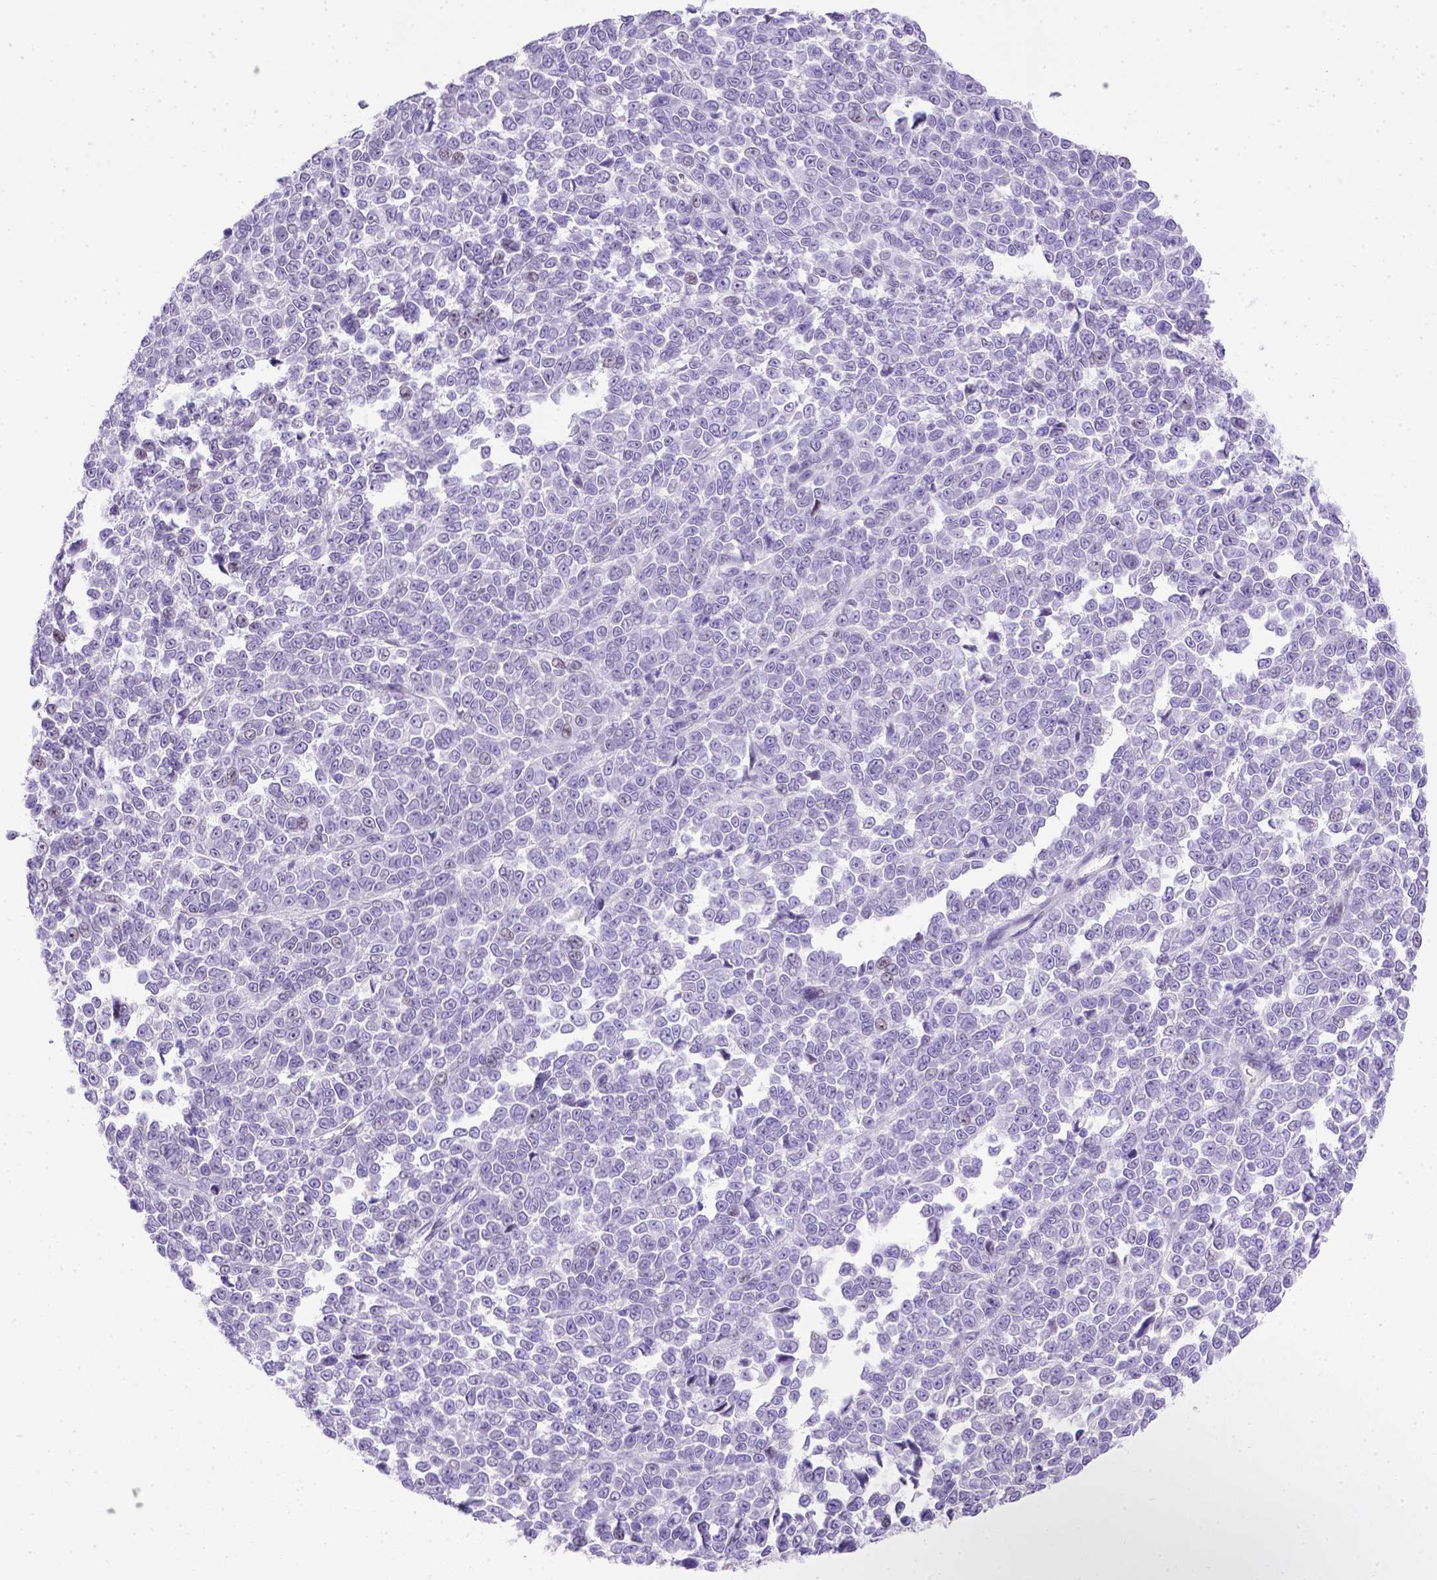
{"staining": {"intensity": "negative", "quantity": "none", "location": "none"}, "tissue": "melanoma", "cell_type": "Tumor cells", "image_type": "cancer", "snomed": [{"axis": "morphology", "description": "Malignant melanoma, NOS"}, {"axis": "topography", "description": "Skin"}], "caption": "Immunohistochemistry (IHC) micrograph of neoplastic tissue: human melanoma stained with DAB exhibits no significant protein positivity in tumor cells.", "gene": "ADAM12", "patient": {"sex": "female", "age": 95}}